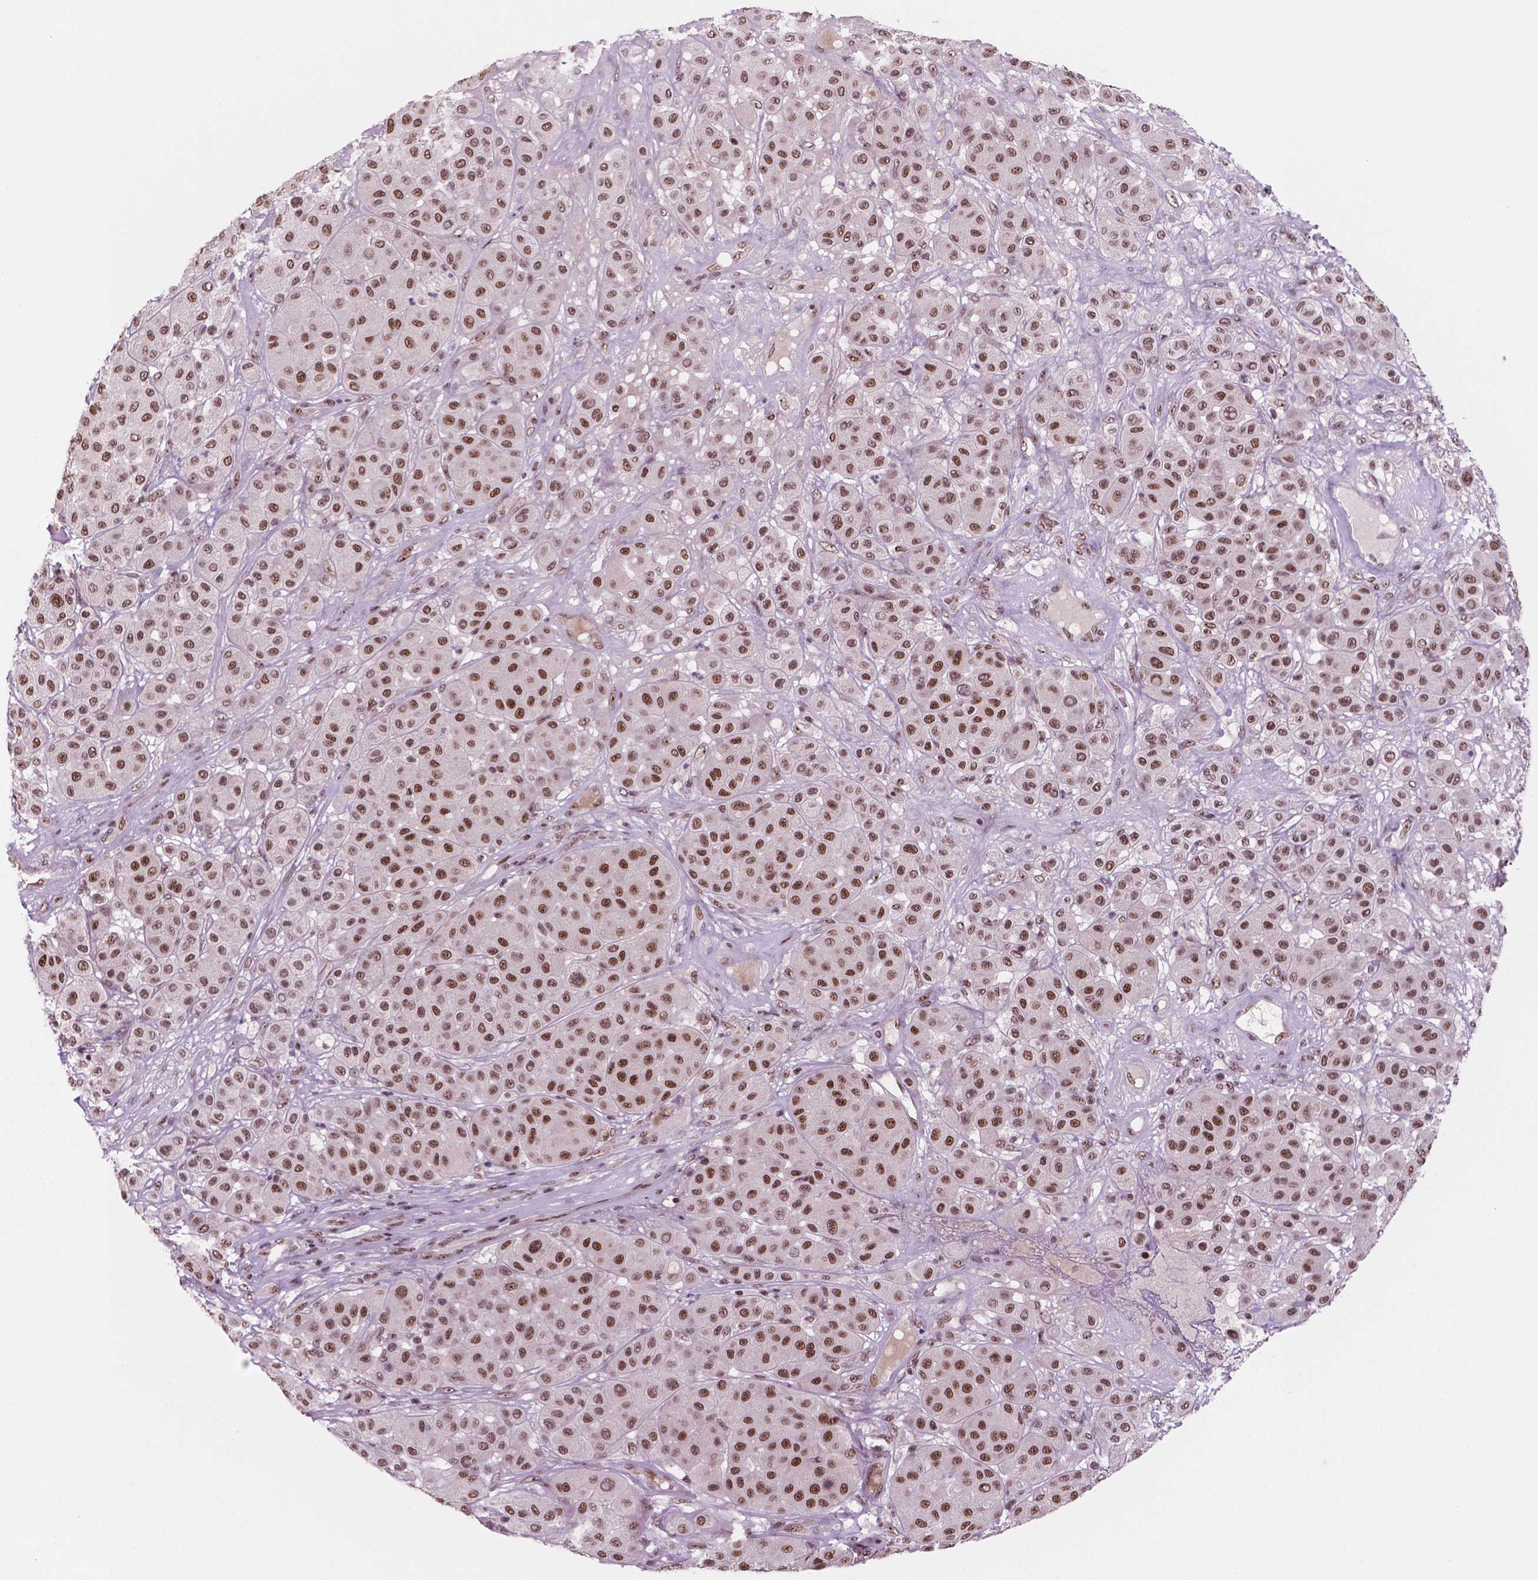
{"staining": {"intensity": "strong", "quantity": ">75%", "location": "nuclear"}, "tissue": "melanoma", "cell_type": "Tumor cells", "image_type": "cancer", "snomed": [{"axis": "morphology", "description": "Malignant melanoma, Metastatic site"}, {"axis": "topography", "description": "Smooth muscle"}], "caption": "Melanoma tissue exhibits strong nuclear positivity in approximately >75% of tumor cells, visualized by immunohistochemistry.", "gene": "POLR2E", "patient": {"sex": "male", "age": 41}}